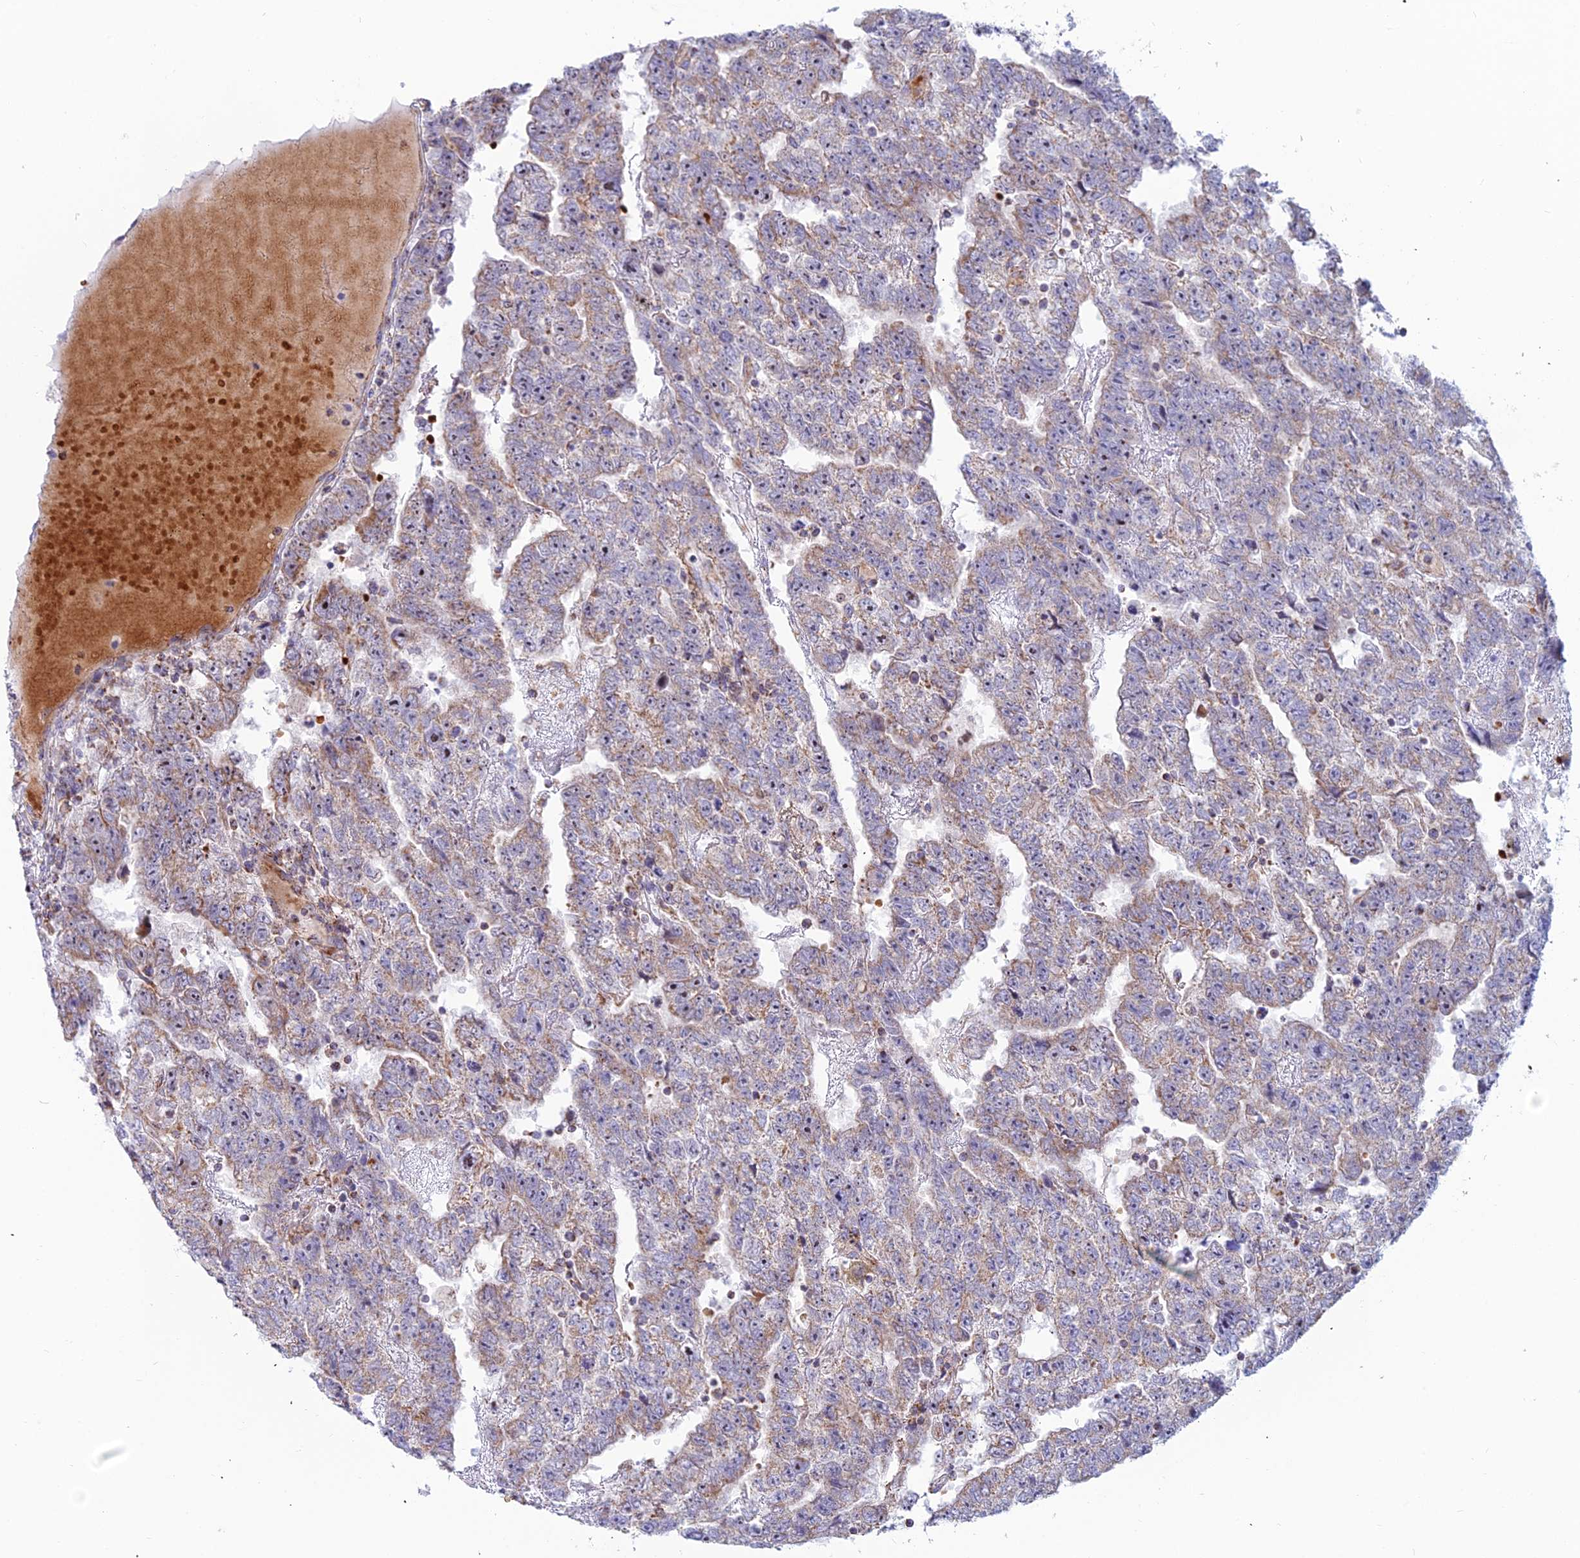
{"staining": {"intensity": "moderate", "quantity": "<25%", "location": "cytoplasmic/membranous"}, "tissue": "testis cancer", "cell_type": "Tumor cells", "image_type": "cancer", "snomed": [{"axis": "morphology", "description": "Carcinoma, Embryonal, NOS"}, {"axis": "topography", "description": "Testis"}], "caption": "DAB immunohistochemical staining of human testis embryonal carcinoma reveals moderate cytoplasmic/membranous protein positivity in approximately <25% of tumor cells. Ihc stains the protein in brown and the nuclei are stained blue.", "gene": "SLC35F4", "patient": {"sex": "male", "age": 25}}